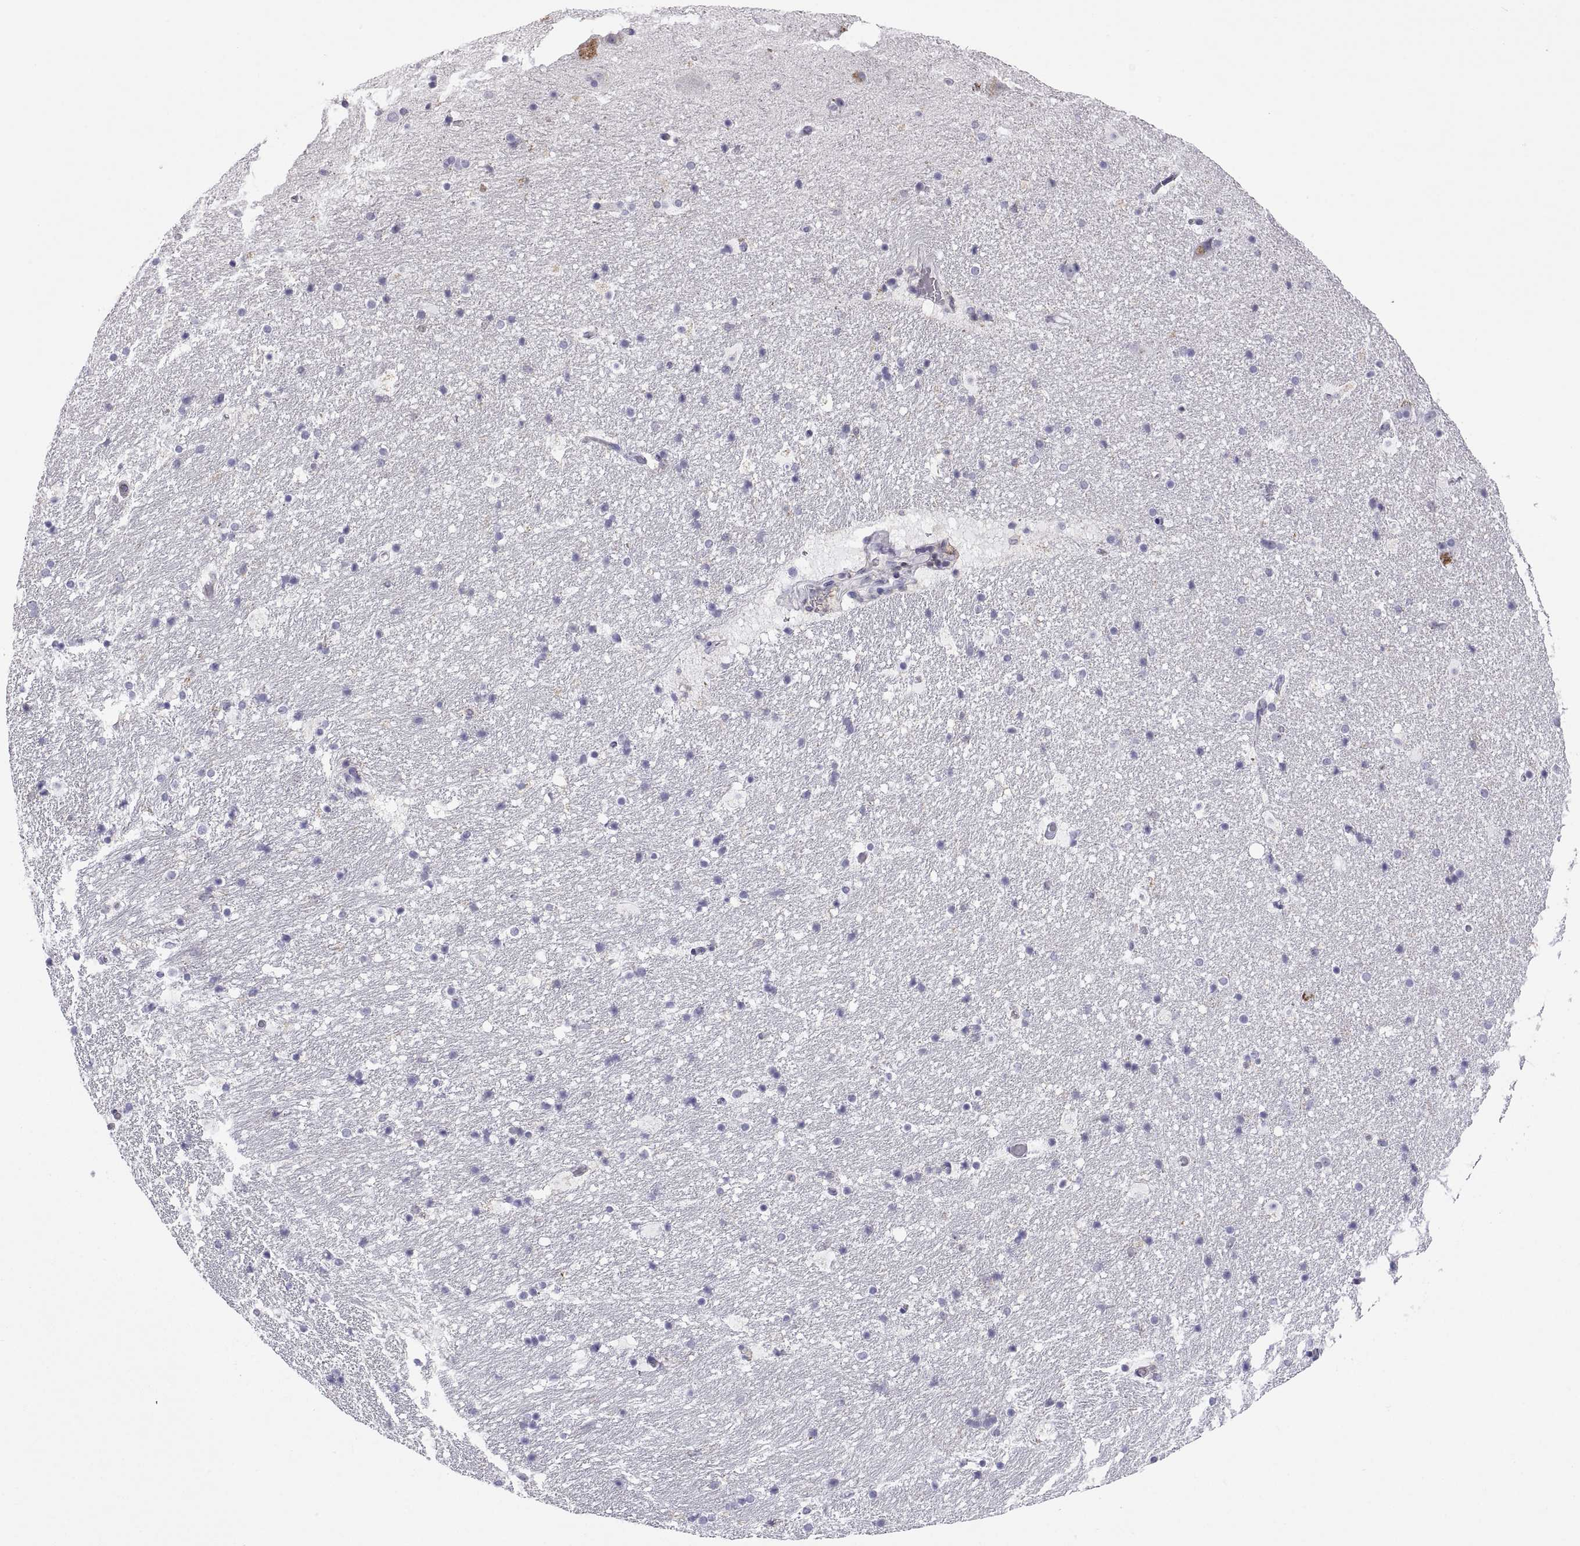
{"staining": {"intensity": "negative", "quantity": "none", "location": "none"}, "tissue": "hippocampus", "cell_type": "Glial cells", "image_type": "normal", "snomed": [{"axis": "morphology", "description": "Normal tissue, NOS"}, {"axis": "topography", "description": "Hippocampus"}], "caption": "This is a histopathology image of IHC staining of unremarkable hippocampus, which shows no positivity in glial cells. (Stains: DAB IHC with hematoxylin counter stain, Microscopy: brightfield microscopy at high magnification).", "gene": "RGS19", "patient": {"sex": "male", "age": 51}}